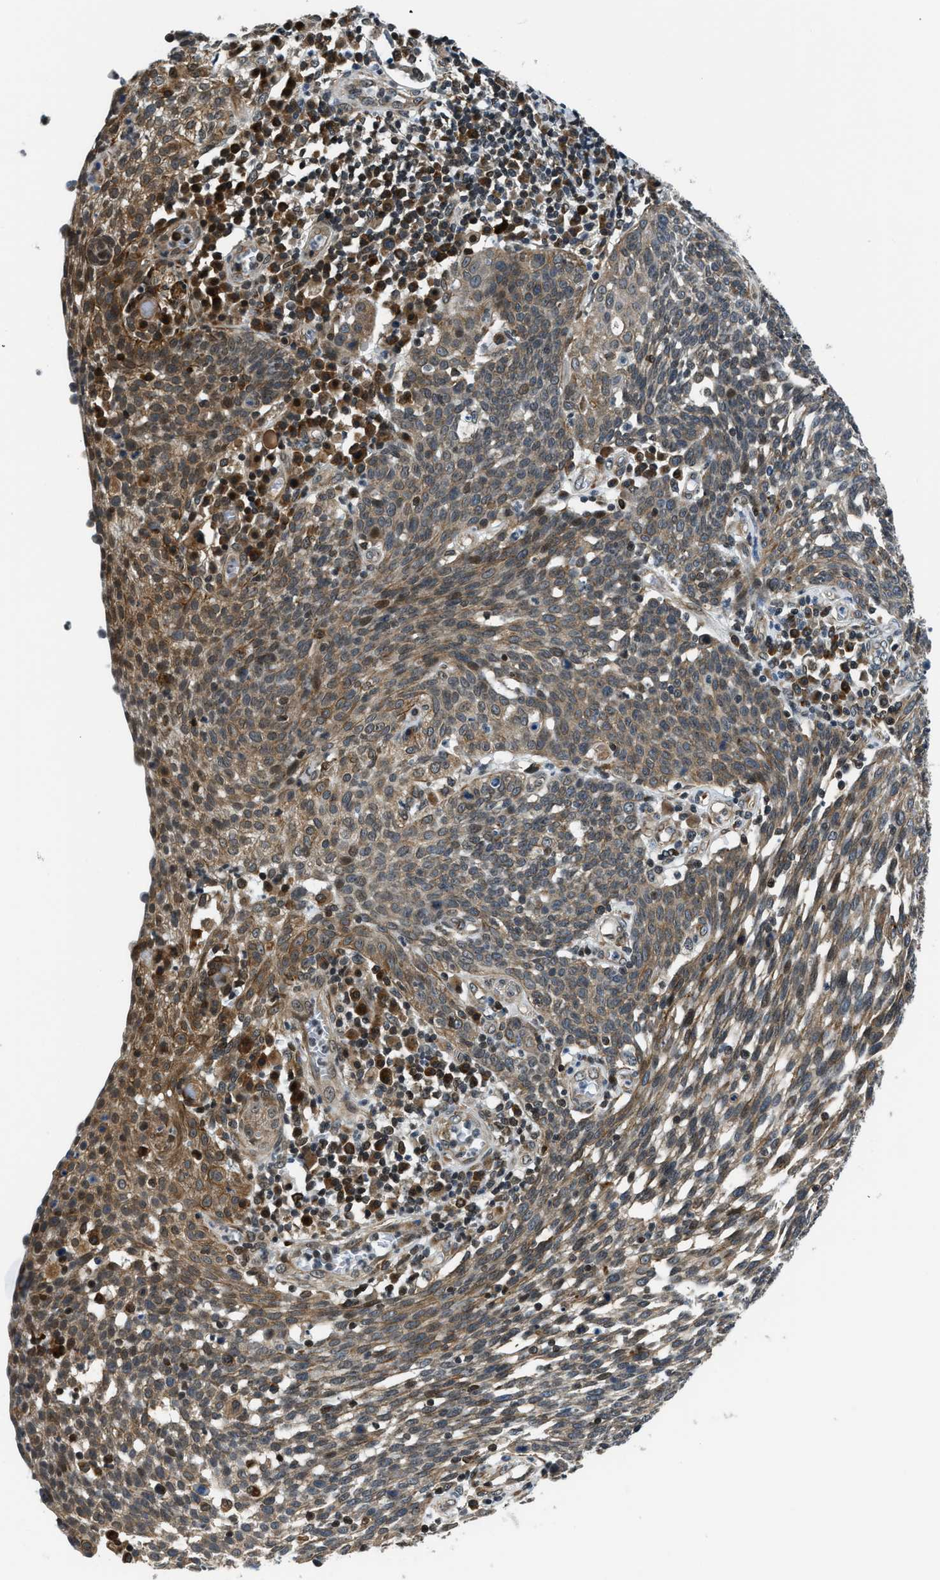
{"staining": {"intensity": "moderate", "quantity": ">75%", "location": "cytoplasmic/membranous,nuclear"}, "tissue": "cervical cancer", "cell_type": "Tumor cells", "image_type": "cancer", "snomed": [{"axis": "morphology", "description": "Squamous cell carcinoma, NOS"}, {"axis": "topography", "description": "Cervix"}], "caption": "The immunohistochemical stain labels moderate cytoplasmic/membranous and nuclear expression in tumor cells of cervical squamous cell carcinoma tissue. (DAB IHC with brightfield microscopy, high magnification).", "gene": "RETREG3", "patient": {"sex": "female", "age": 34}}